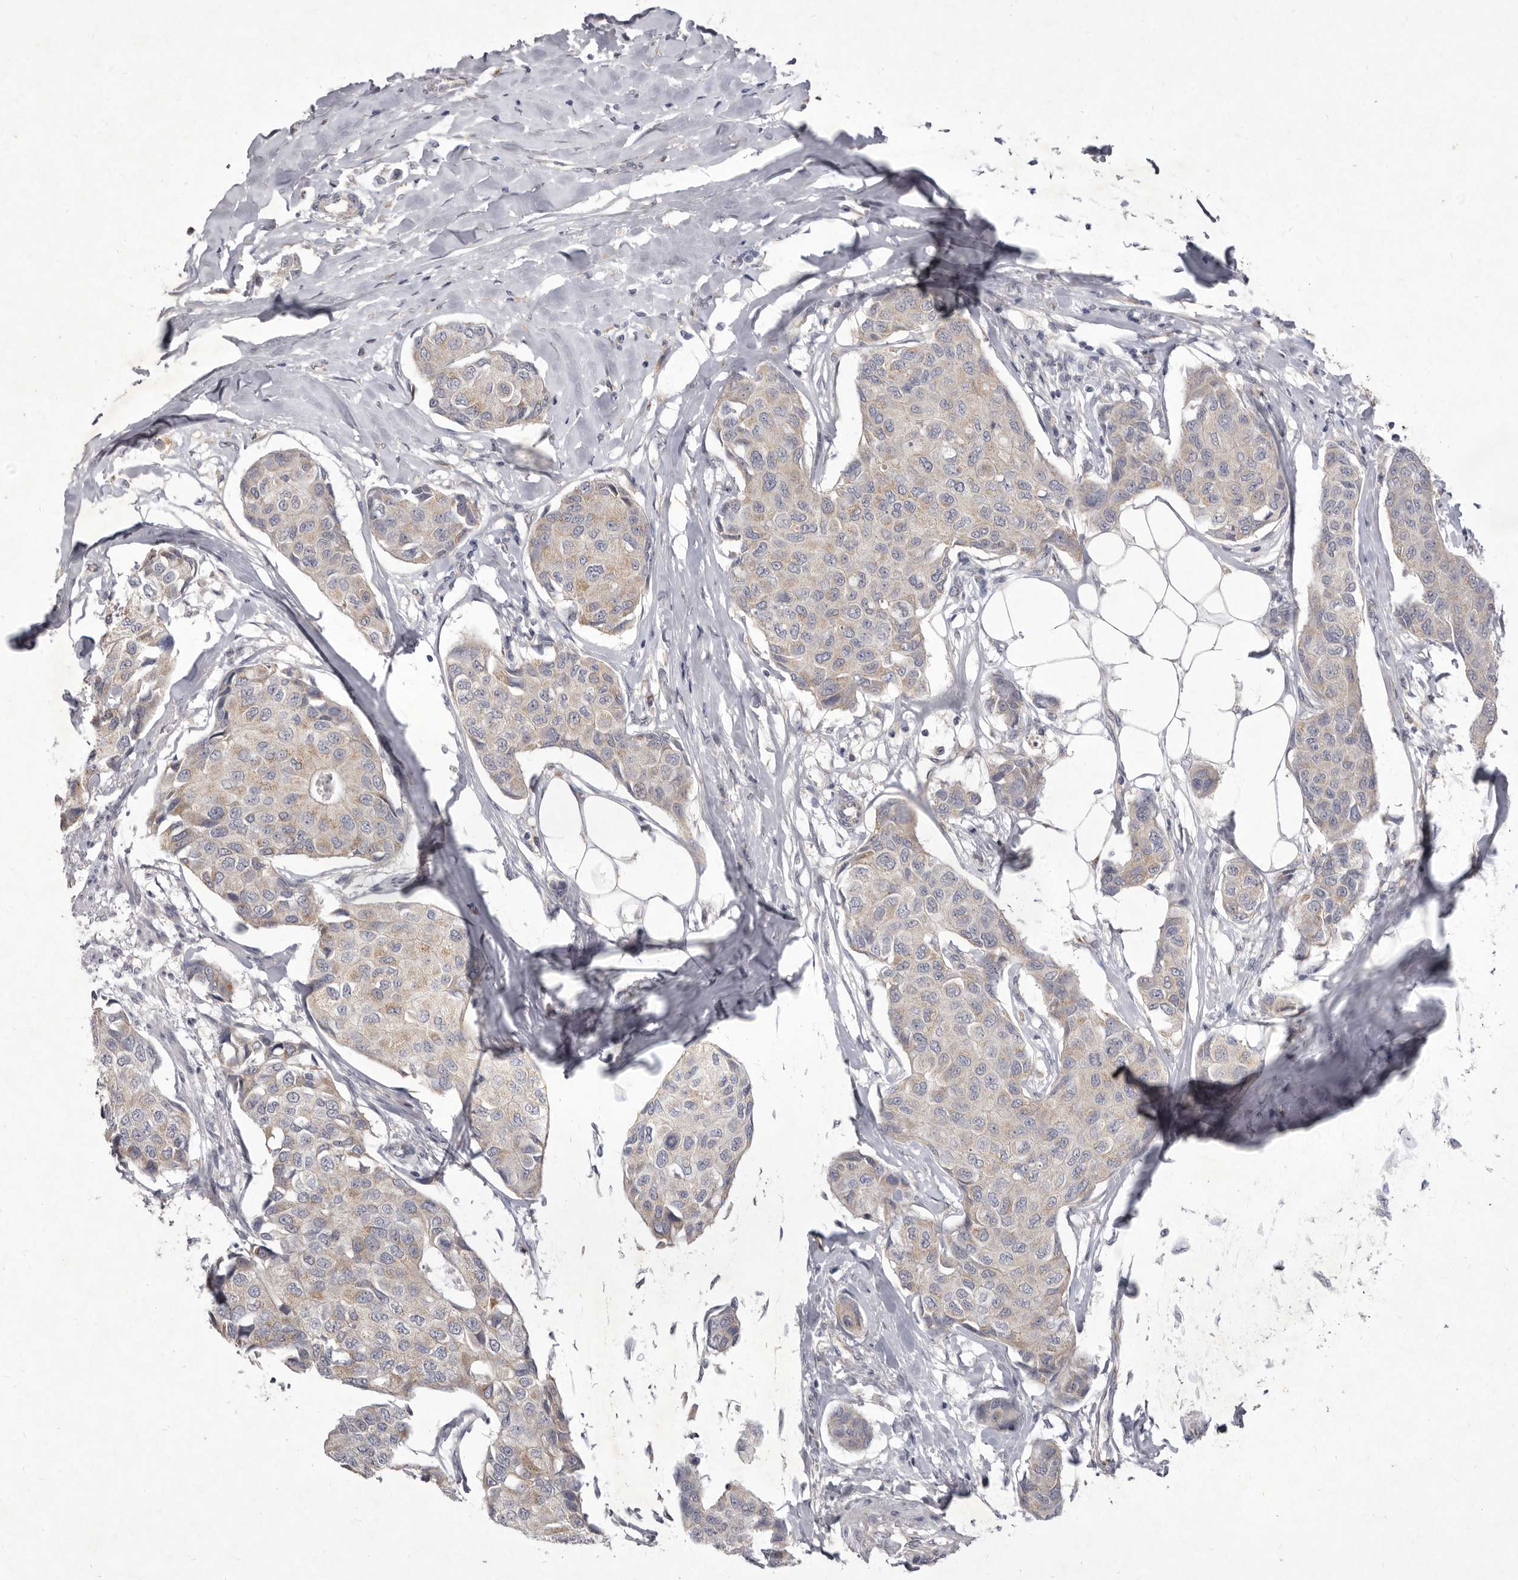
{"staining": {"intensity": "weak", "quantity": ">75%", "location": "cytoplasmic/membranous"}, "tissue": "breast cancer", "cell_type": "Tumor cells", "image_type": "cancer", "snomed": [{"axis": "morphology", "description": "Duct carcinoma"}, {"axis": "topography", "description": "Breast"}], "caption": "This is a photomicrograph of IHC staining of breast cancer (infiltrating ductal carcinoma), which shows weak expression in the cytoplasmic/membranous of tumor cells.", "gene": "P2RX6", "patient": {"sex": "female", "age": 80}}